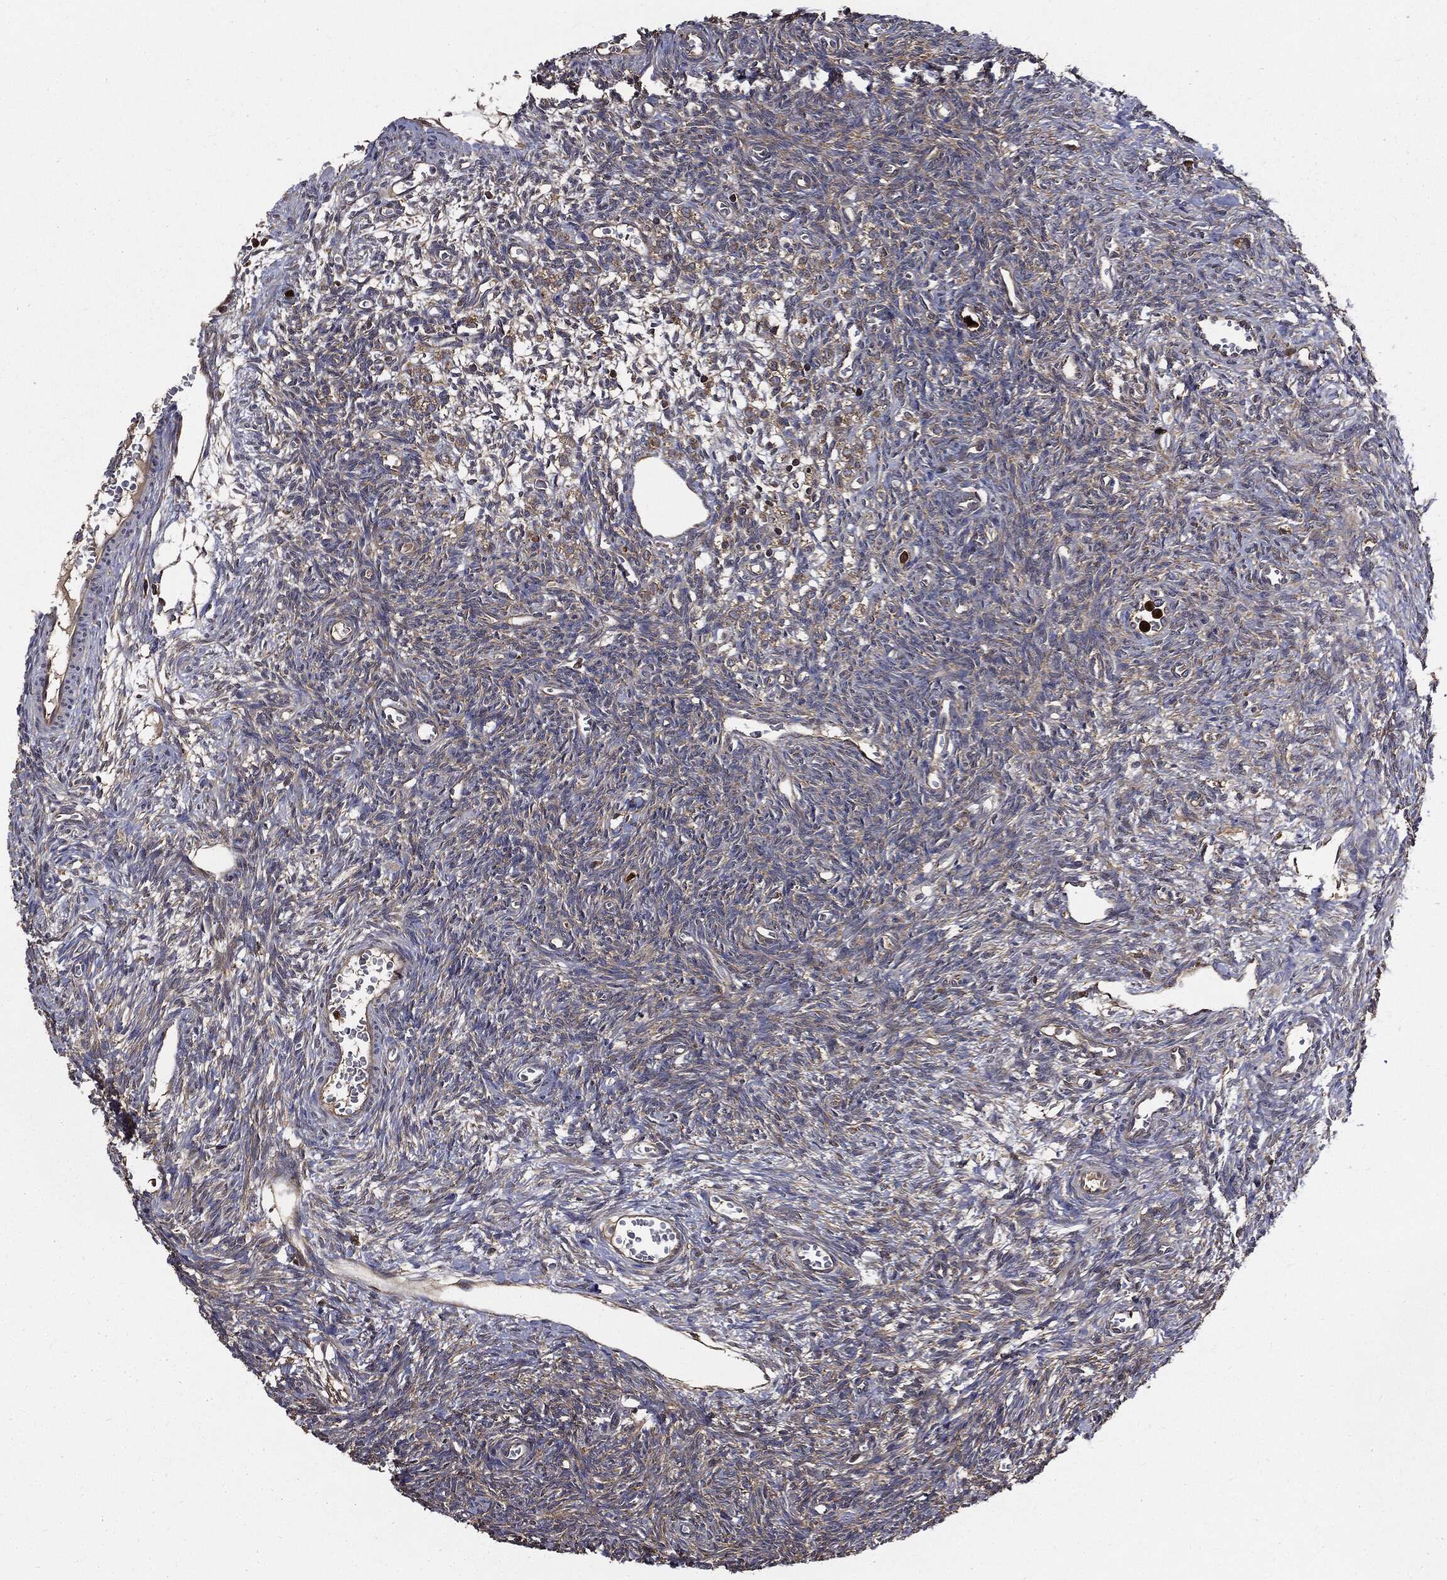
{"staining": {"intensity": "strong", "quantity": ">75%", "location": "cytoplasmic/membranous"}, "tissue": "ovary", "cell_type": "Follicle cells", "image_type": "normal", "snomed": [{"axis": "morphology", "description": "Normal tissue, NOS"}, {"axis": "topography", "description": "Ovary"}], "caption": "Ovary stained with immunohistochemistry (IHC) shows strong cytoplasmic/membranous expression in approximately >75% of follicle cells. (Brightfield microscopy of DAB IHC at high magnification).", "gene": "PDCD6IP", "patient": {"sex": "female", "age": 27}}